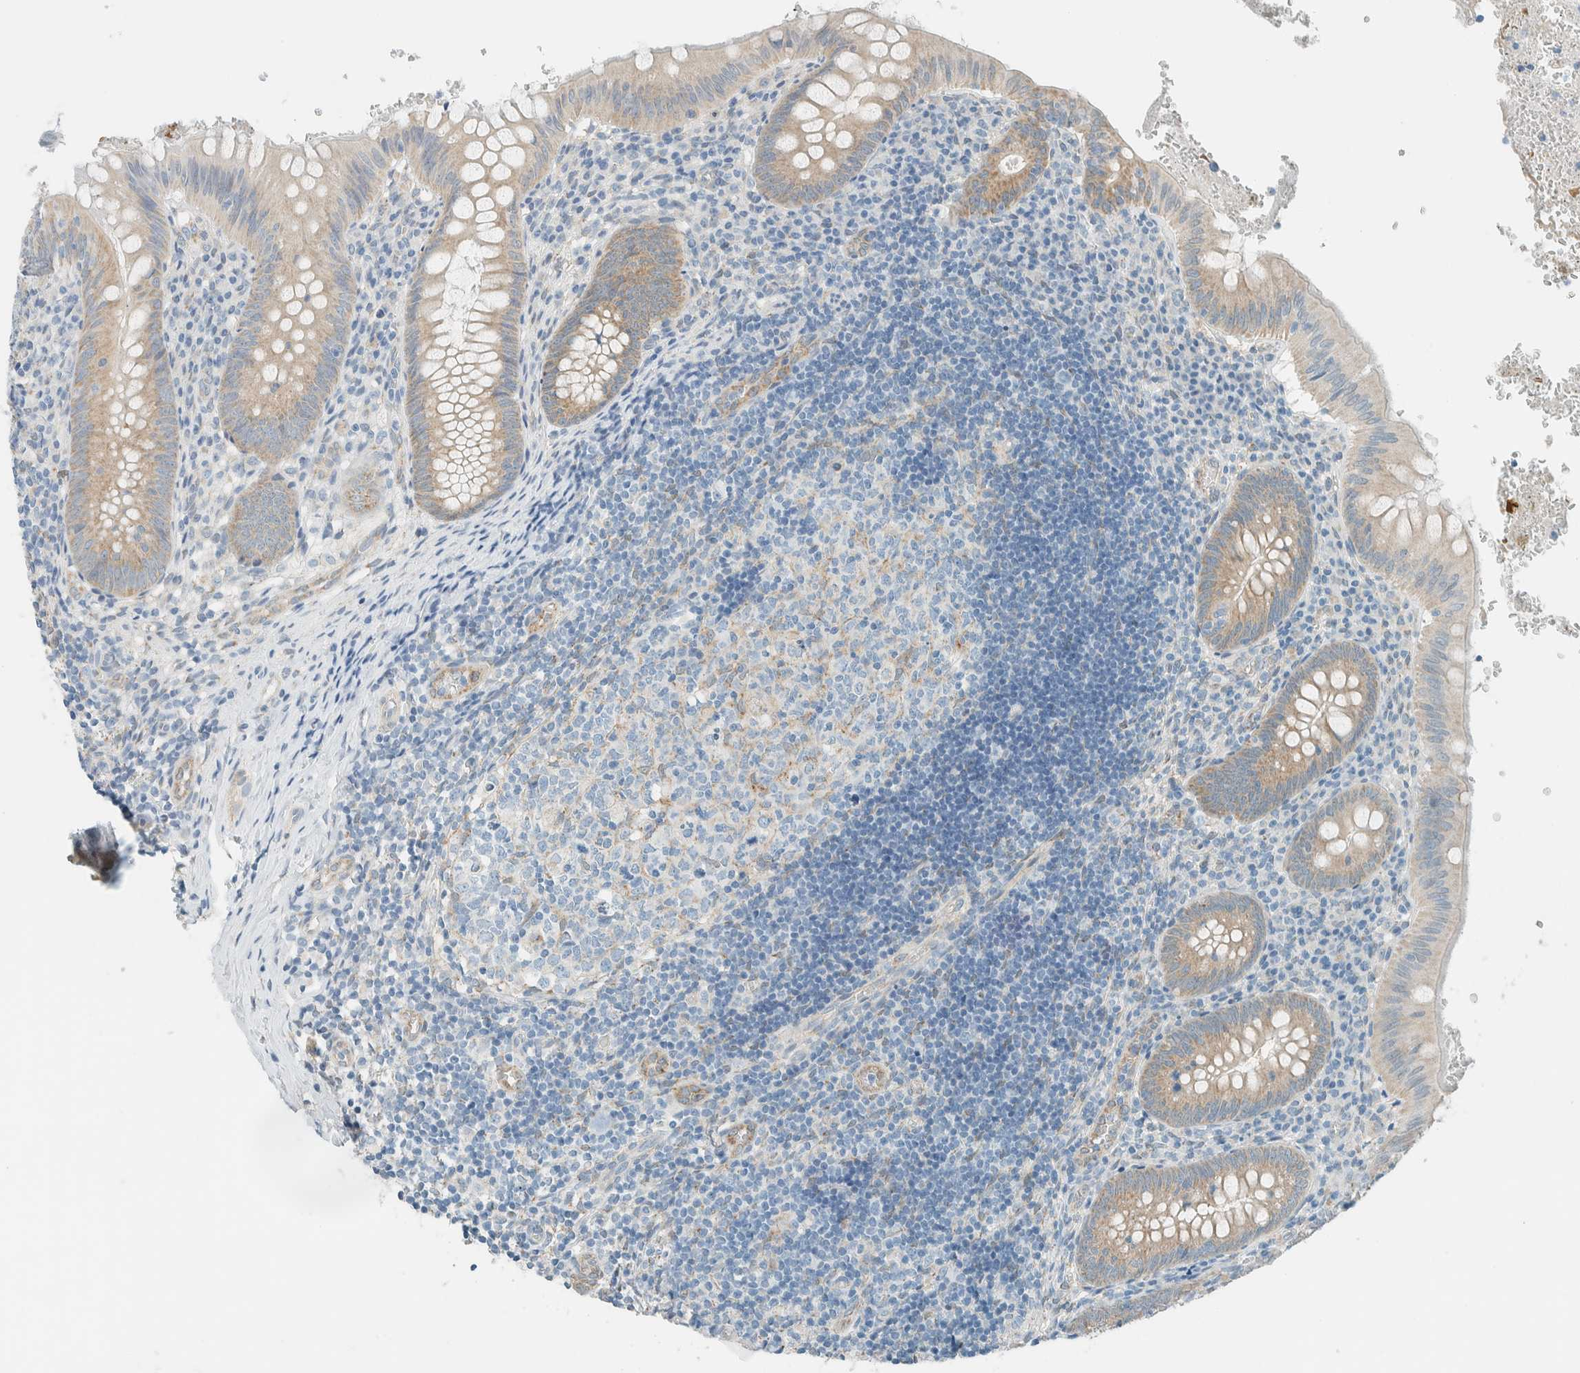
{"staining": {"intensity": "weak", "quantity": ">75%", "location": "cytoplasmic/membranous"}, "tissue": "appendix", "cell_type": "Glandular cells", "image_type": "normal", "snomed": [{"axis": "morphology", "description": "Normal tissue, NOS"}, {"axis": "topography", "description": "Appendix"}], "caption": "Immunohistochemistry of unremarkable human appendix demonstrates low levels of weak cytoplasmic/membranous expression in about >75% of glandular cells.", "gene": "ALDH7A1", "patient": {"sex": "male", "age": 8}}